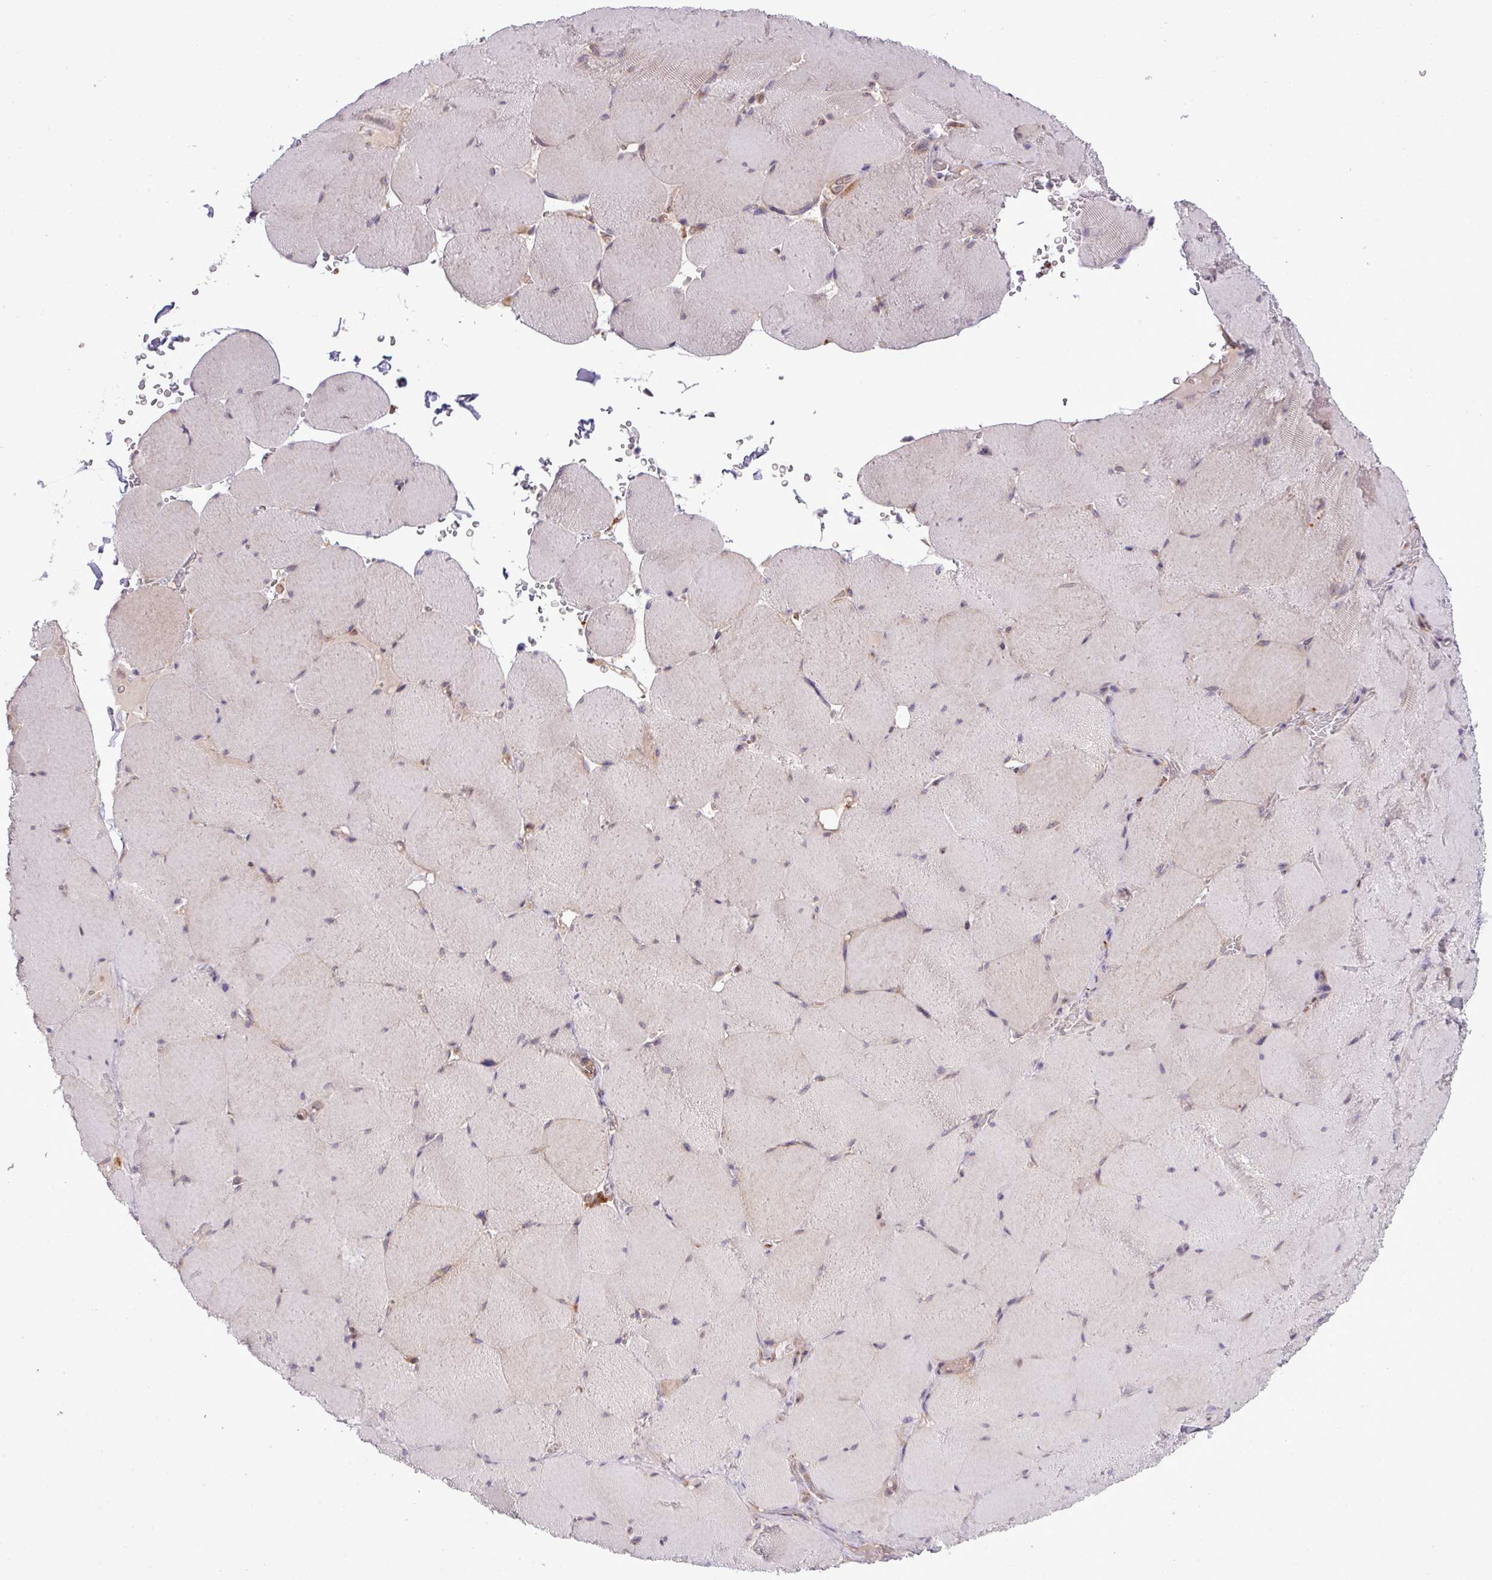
{"staining": {"intensity": "negative", "quantity": "none", "location": "none"}, "tissue": "skeletal muscle", "cell_type": "Myocytes", "image_type": "normal", "snomed": [{"axis": "morphology", "description": "Normal tissue, NOS"}, {"axis": "topography", "description": "Skeletal muscle"}, {"axis": "topography", "description": "Head-Neck"}], "caption": "Myocytes show no significant protein staining in benign skeletal muscle.", "gene": "FAM222B", "patient": {"sex": "male", "age": 66}}